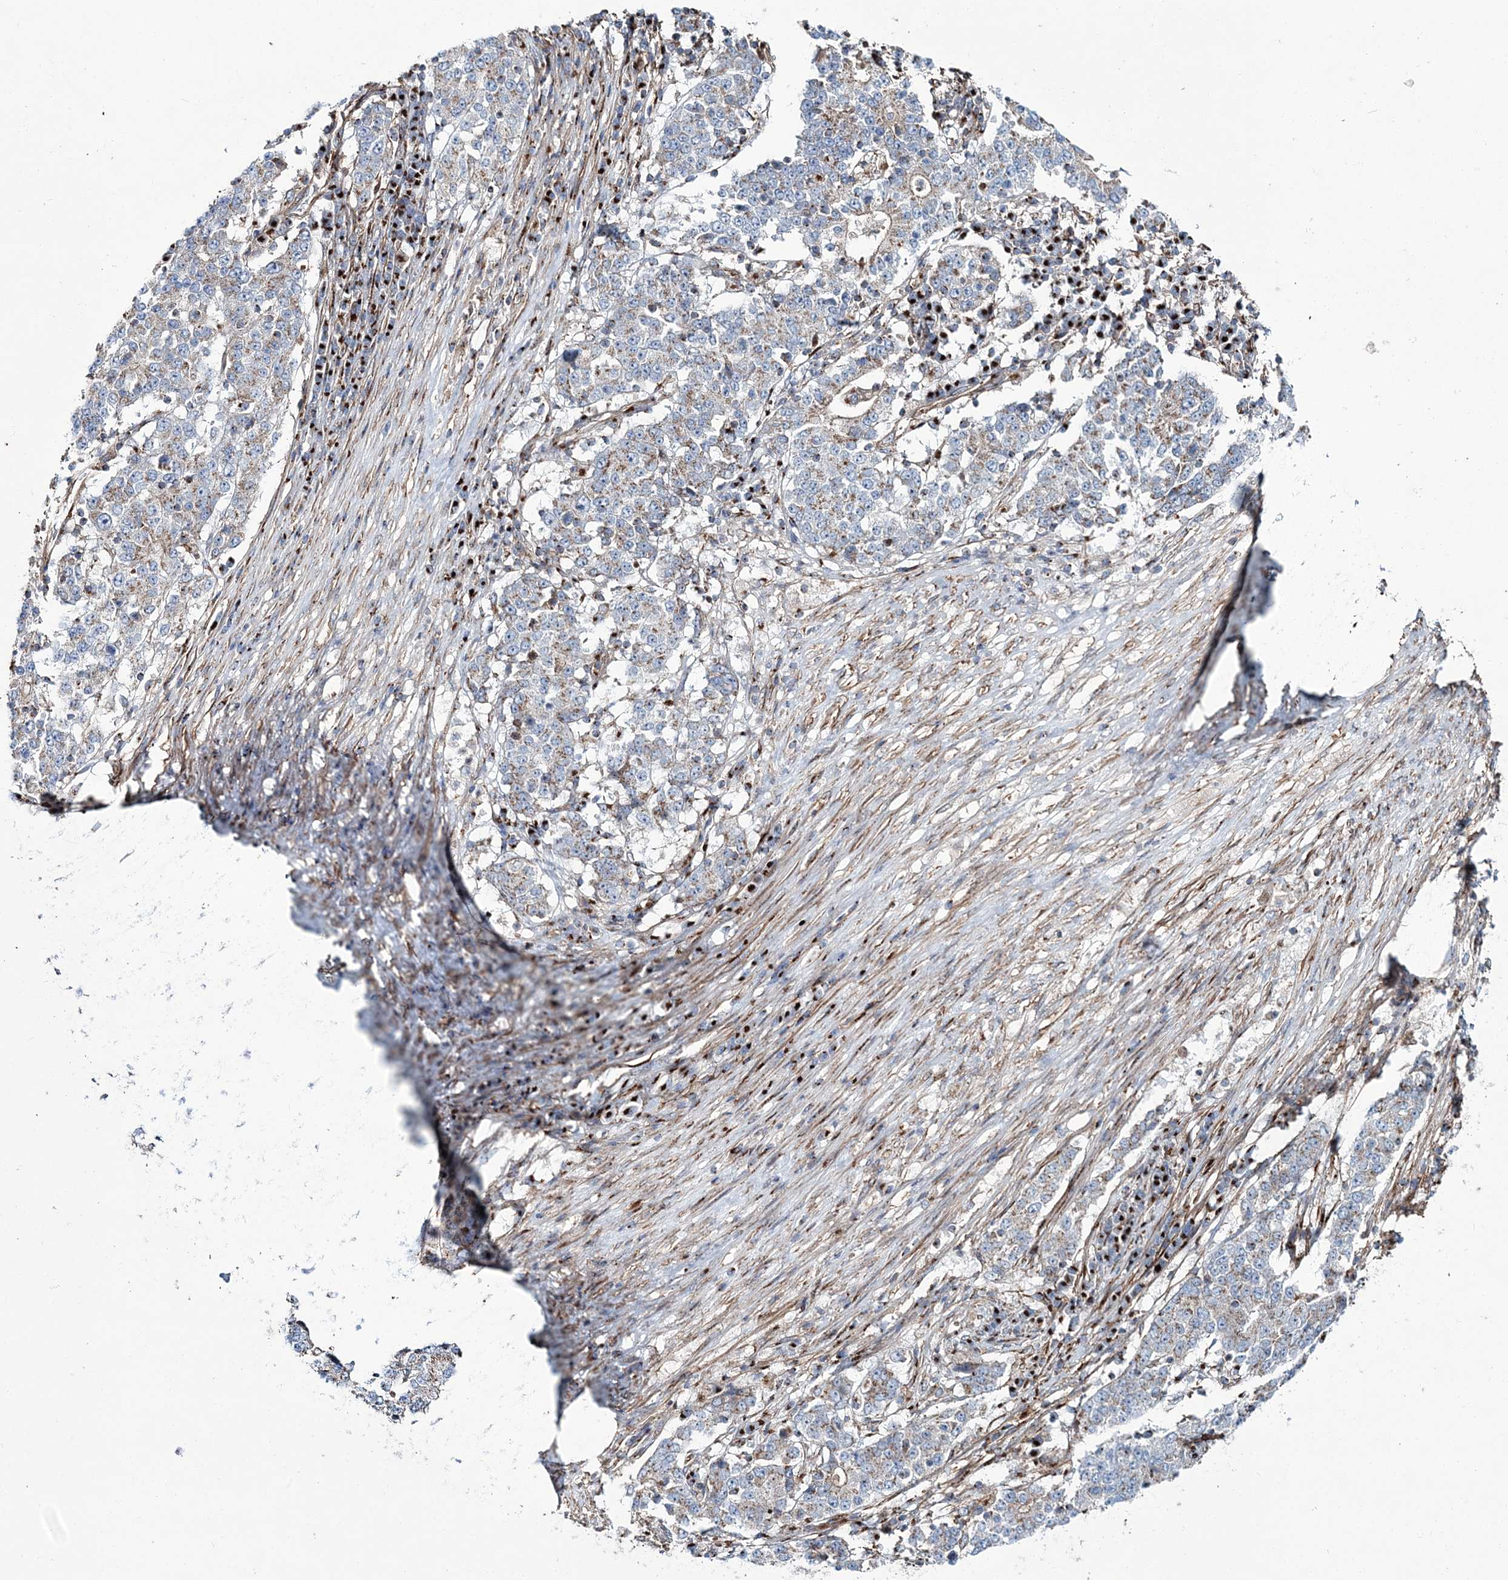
{"staining": {"intensity": "weak", "quantity": ">75%", "location": "cytoplasmic/membranous"}, "tissue": "stomach cancer", "cell_type": "Tumor cells", "image_type": "cancer", "snomed": [{"axis": "morphology", "description": "Adenocarcinoma, NOS"}, {"axis": "topography", "description": "Stomach"}], "caption": "Stomach adenocarcinoma tissue reveals weak cytoplasmic/membranous expression in about >75% of tumor cells The staining is performed using DAB (3,3'-diaminobenzidine) brown chromogen to label protein expression. The nuclei are counter-stained blue using hematoxylin.", "gene": "MAN1A2", "patient": {"sex": "male", "age": 59}}